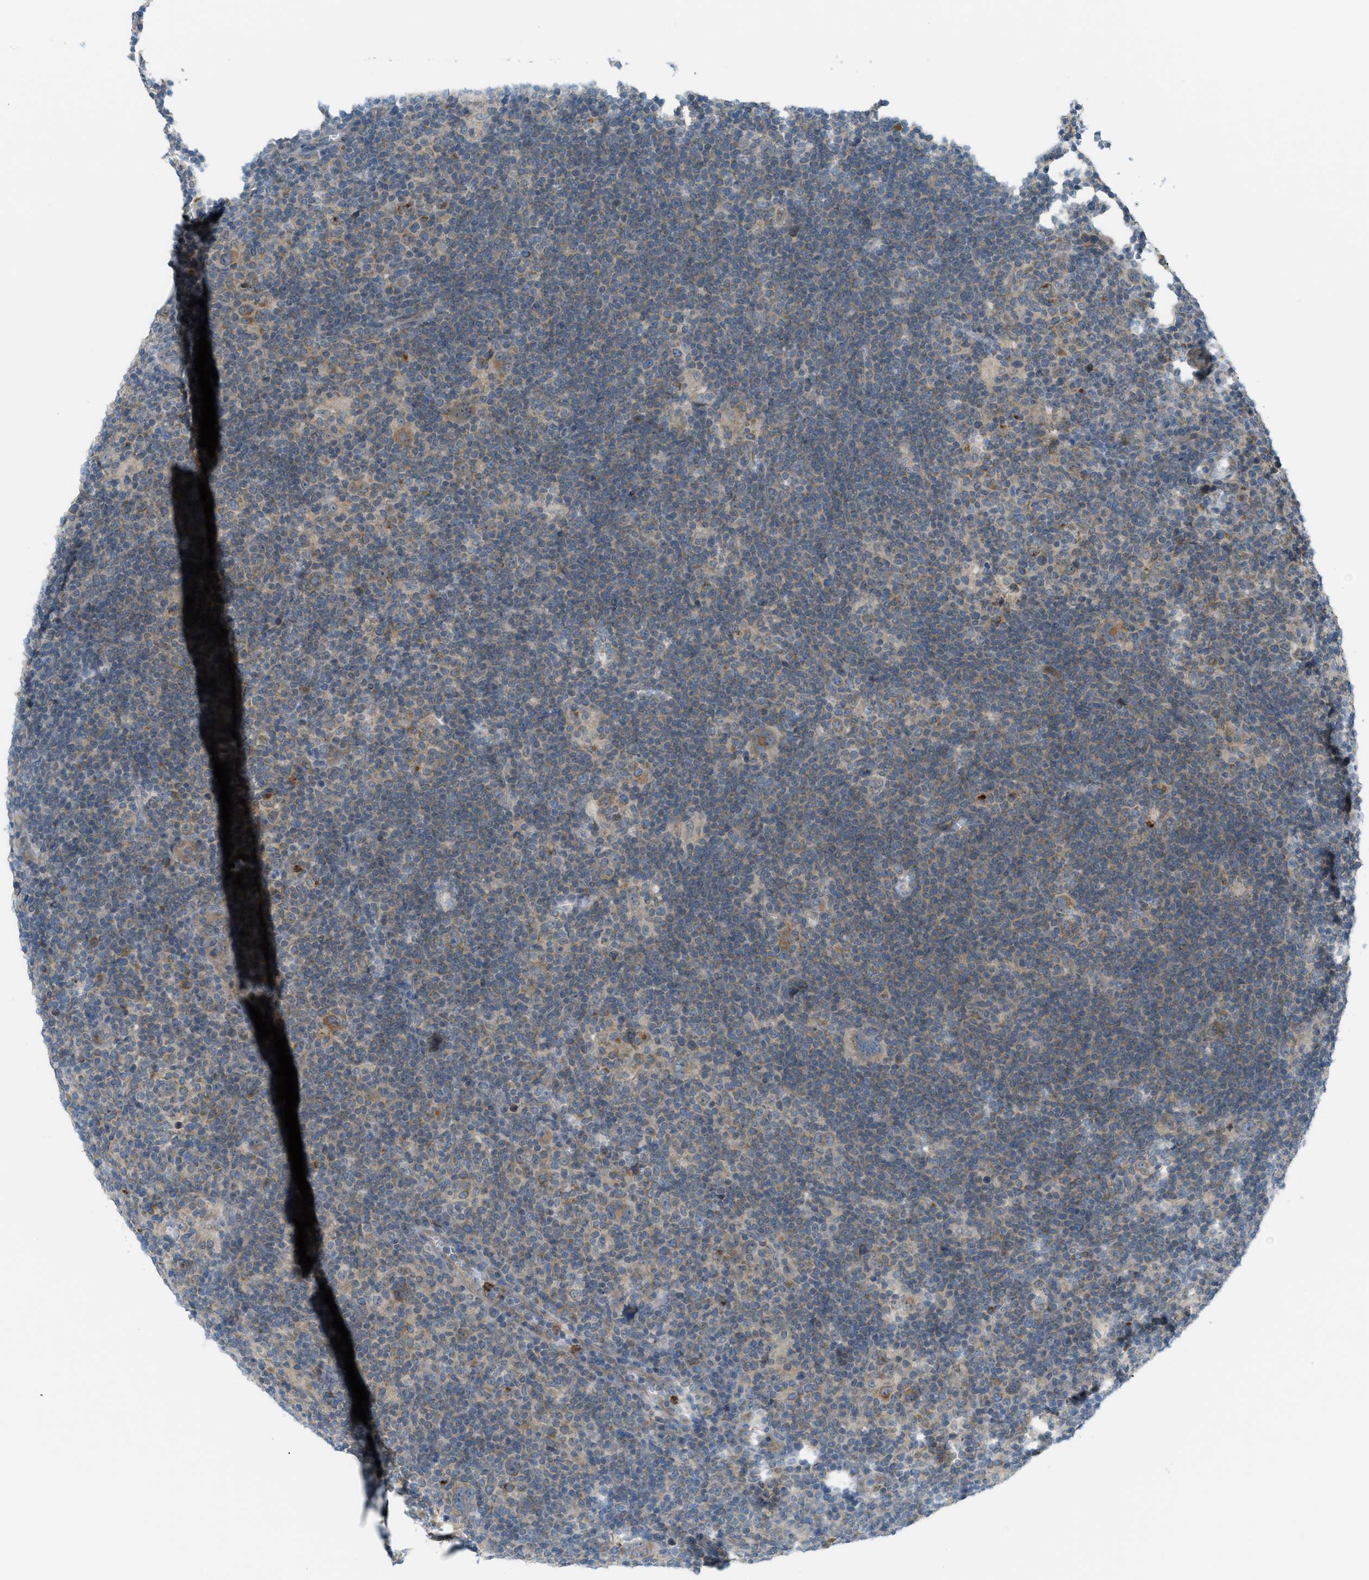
{"staining": {"intensity": "moderate", "quantity": "25%-75%", "location": "cytoplasmic/membranous"}, "tissue": "lymphoma", "cell_type": "Tumor cells", "image_type": "cancer", "snomed": [{"axis": "morphology", "description": "Hodgkin's disease, NOS"}, {"axis": "topography", "description": "Lymph node"}], "caption": "Lymphoma was stained to show a protein in brown. There is medium levels of moderate cytoplasmic/membranous staining in approximately 25%-75% of tumor cells.", "gene": "DYRK1A", "patient": {"sex": "female", "age": 57}}